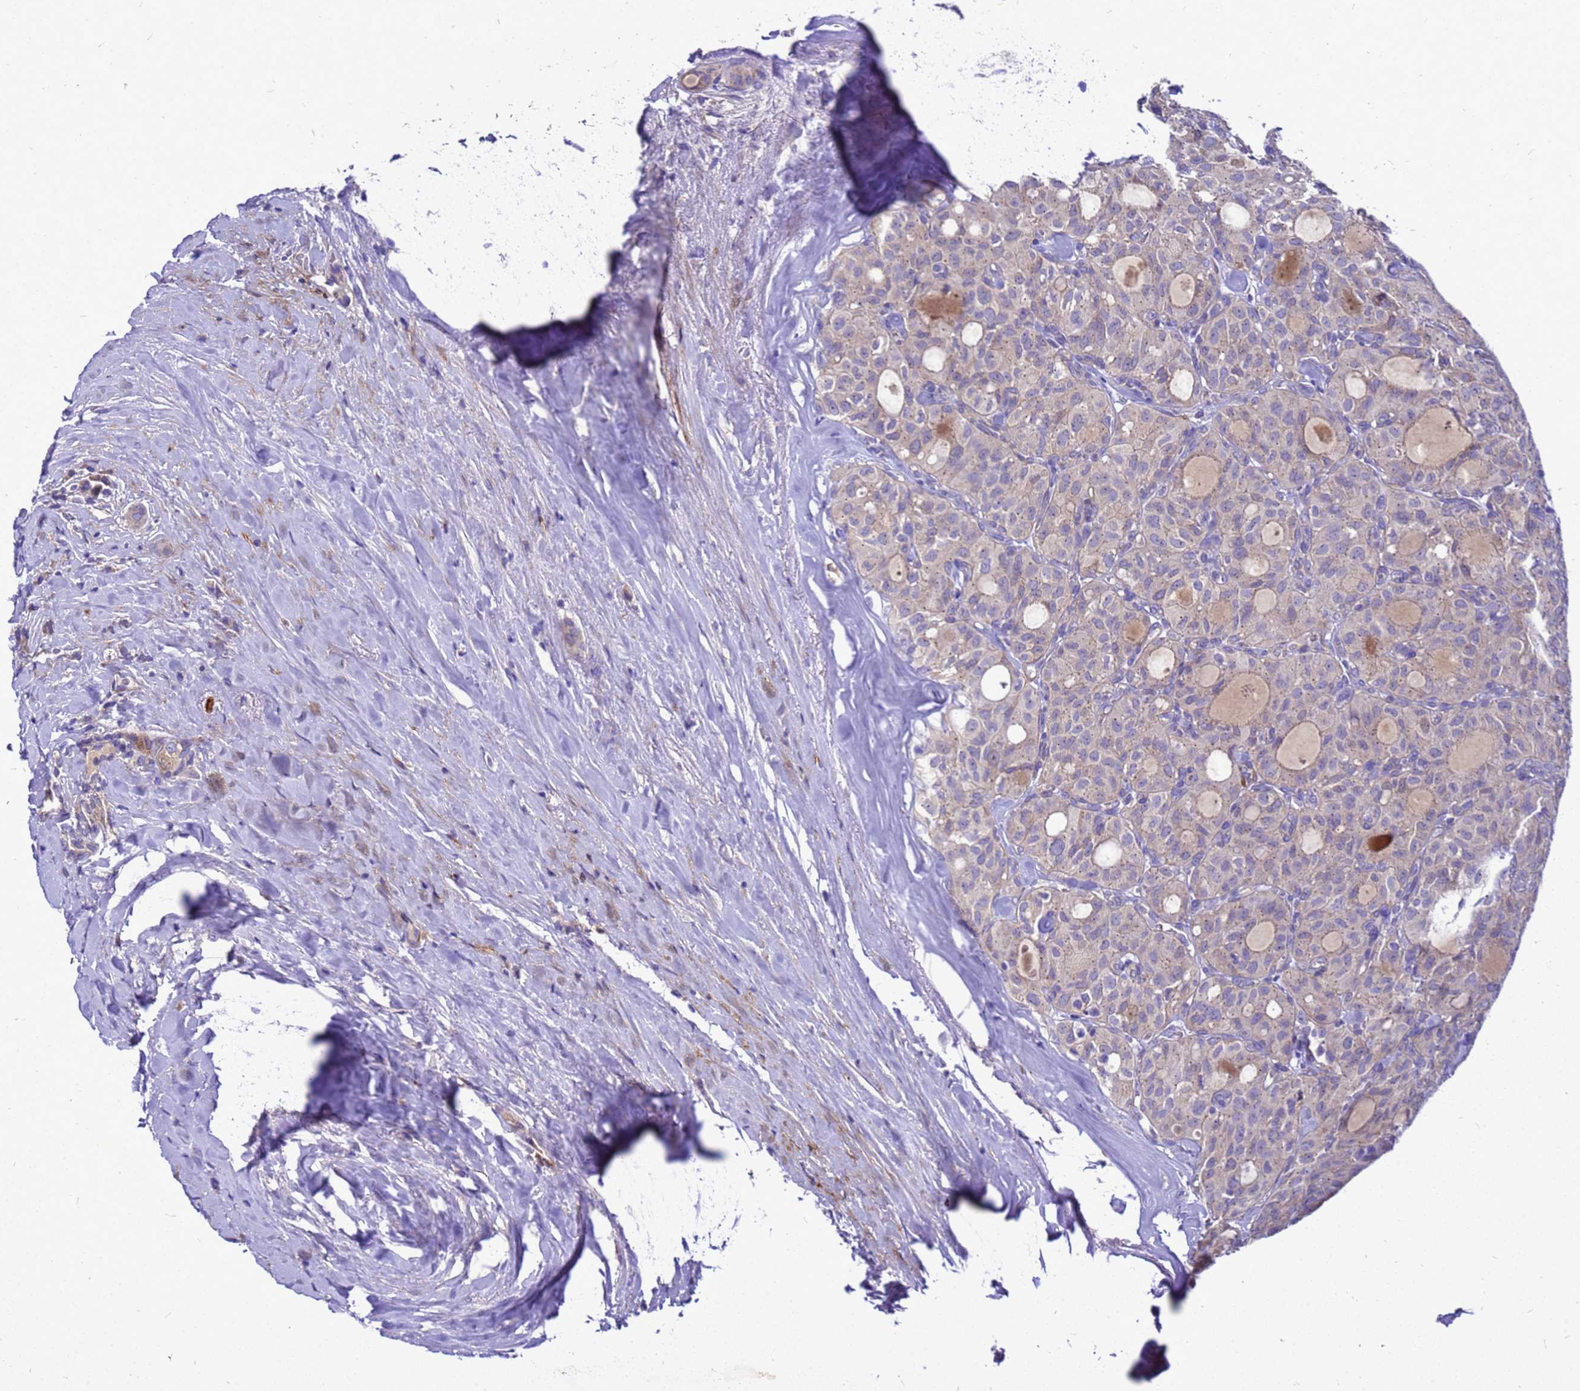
{"staining": {"intensity": "negative", "quantity": "none", "location": "none"}, "tissue": "thyroid cancer", "cell_type": "Tumor cells", "image_type": "cancer", "snomed": [{"axis": "morphology", "description": "Follicular adenoma carcinoma, NOS"}, {"axis": "topography", "description": "Thyroid gland"}], "caption": "This is an IHC histopathology image of thyroid cancer (follicular adenoma carcinoma). There is no positivity in tumor cells.", "gene": "POP7", "patient": {"sex": "male", "age": 75}}